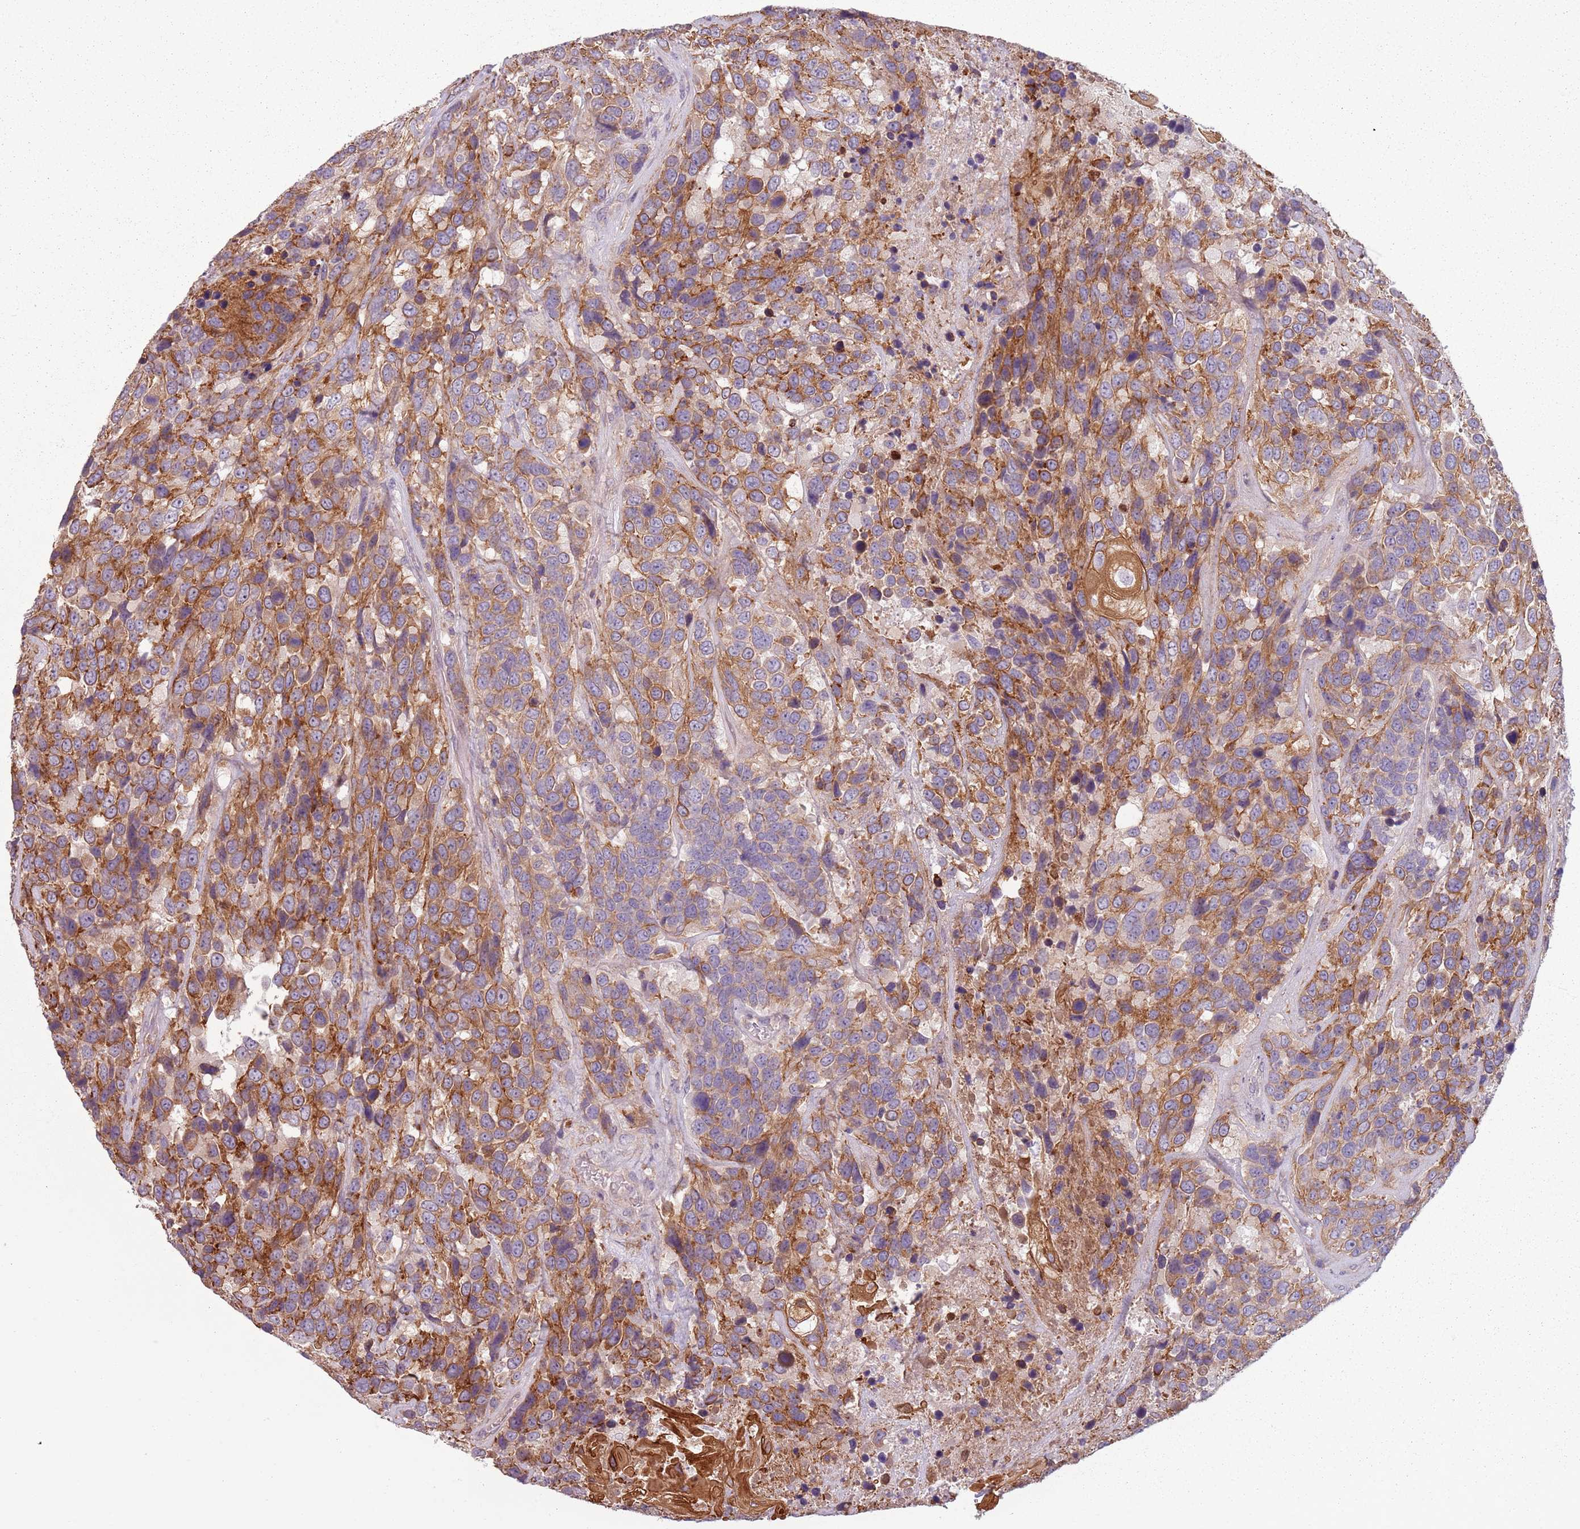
{"staining": {"intensity": "moderate", "quantity": ">75%", "location": "cytoplasmic/membranous"}, "tissue": "urothelial cancer", "cell_type": "Tumor cells", "image_type": "cancer", "snomed": [{"axis": "morphology", "description": "Urothelial carcinoma, High grade"}, {"axis": "topography", "description": "Urinary bladder"}], "caption": "Urothelial cancer stained with immunohistochemistry (IHC) exhibits moderate cytoplasmic/membranous staining in approximately >75% of tumor cells.", "gene": "TLCD2", "patient": {"sex": "female", "age": 70}}